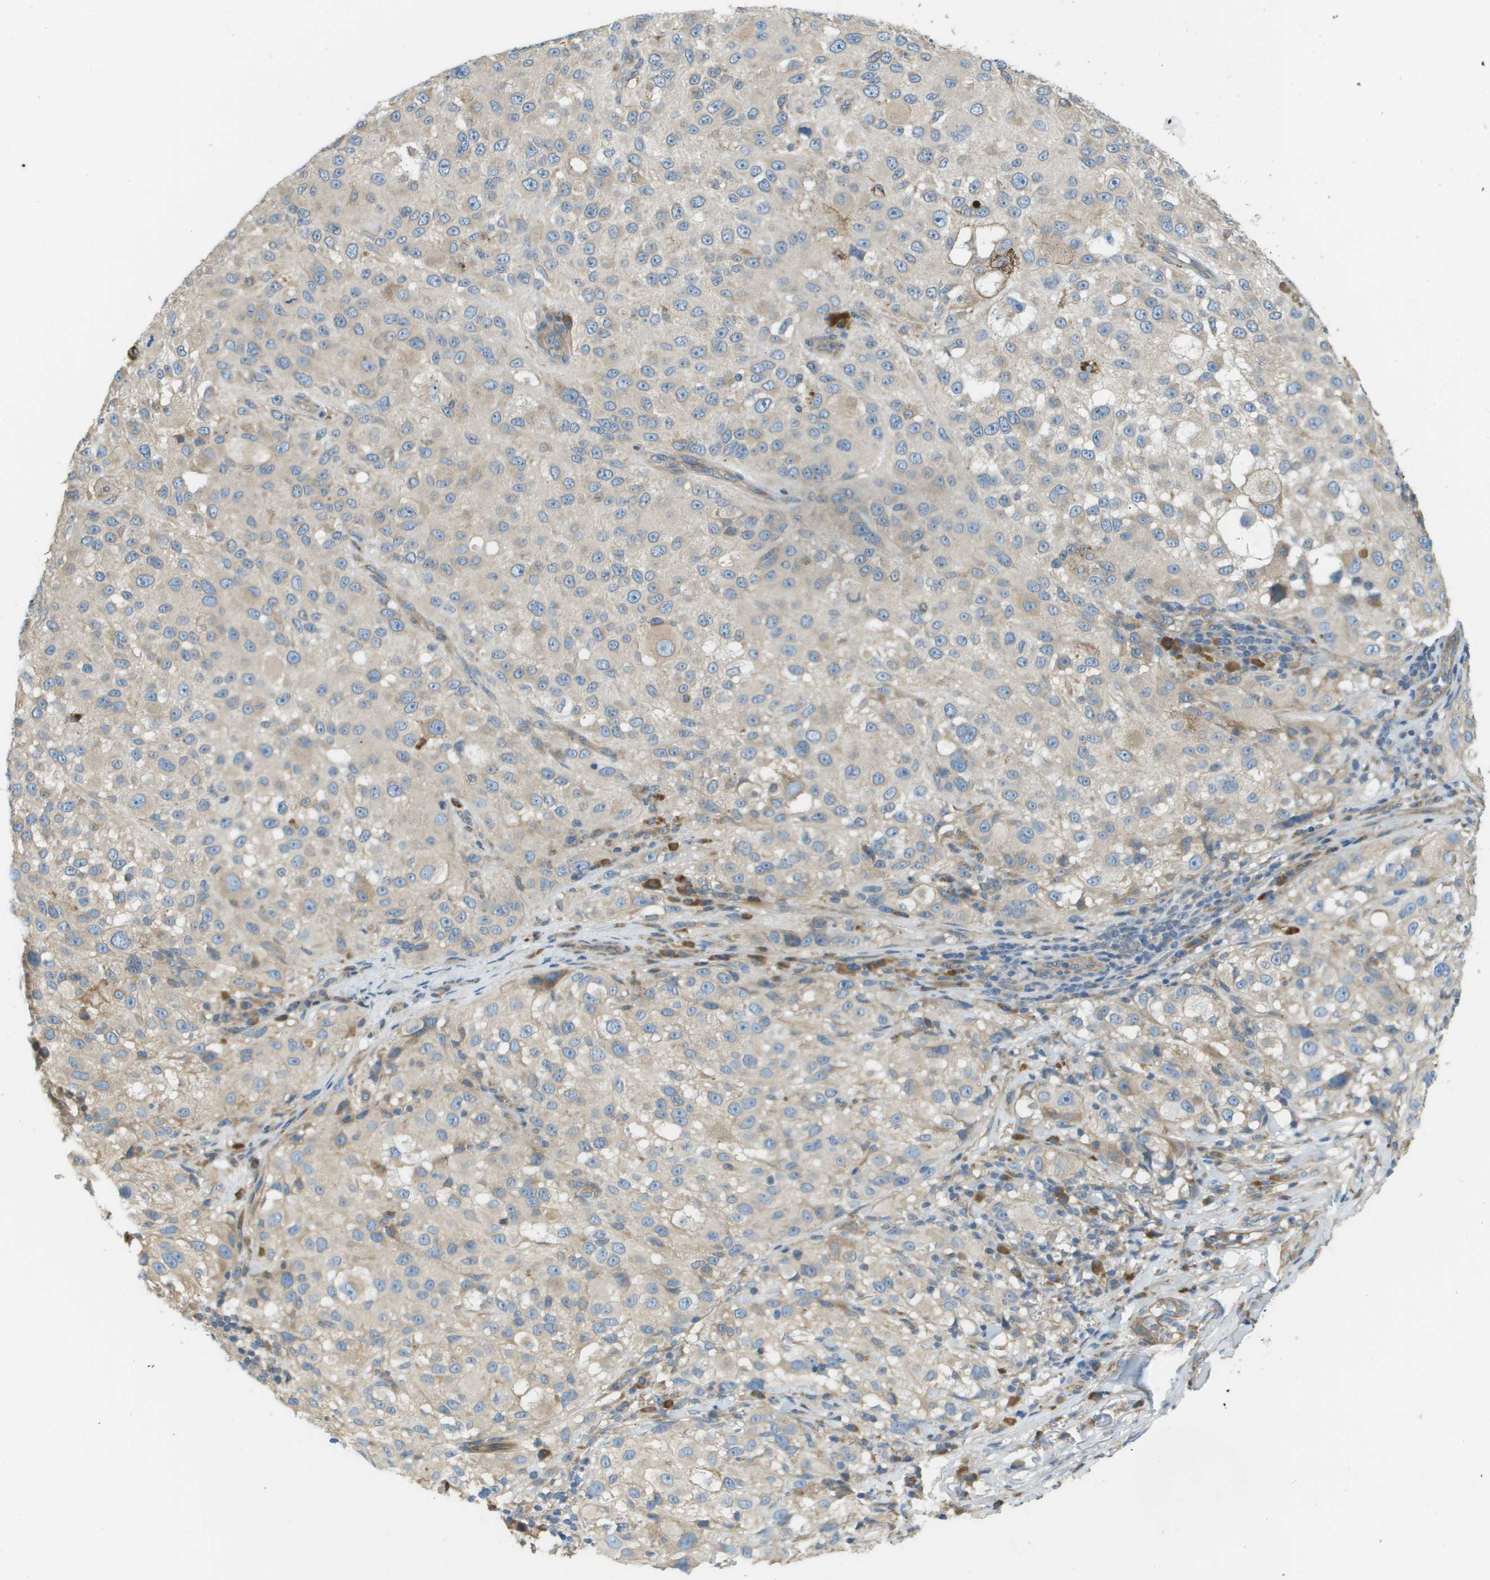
{"staining": {"intensity": "negative", "quantity": "none", "location": "none"}, "tissue": "melanoma", "cell_type": "Tumor cells", "image_type": "cancer", "snomed": [{"axis": "morphology", "description": "Necrosis, NOS"}, {"axis": "morphology", "description": "Malignant melanoma, NOS"}, {"axis": "topography", "description": "Skin"}], "caption": "Immunohistochemistry (IHC) micrograph of human malignant melanoma stained for a protein (brown), which demonstrates no positivity in tumor cells.", "gene": "DNAJB11", "patient": {"sex": "female", "age": 87}}